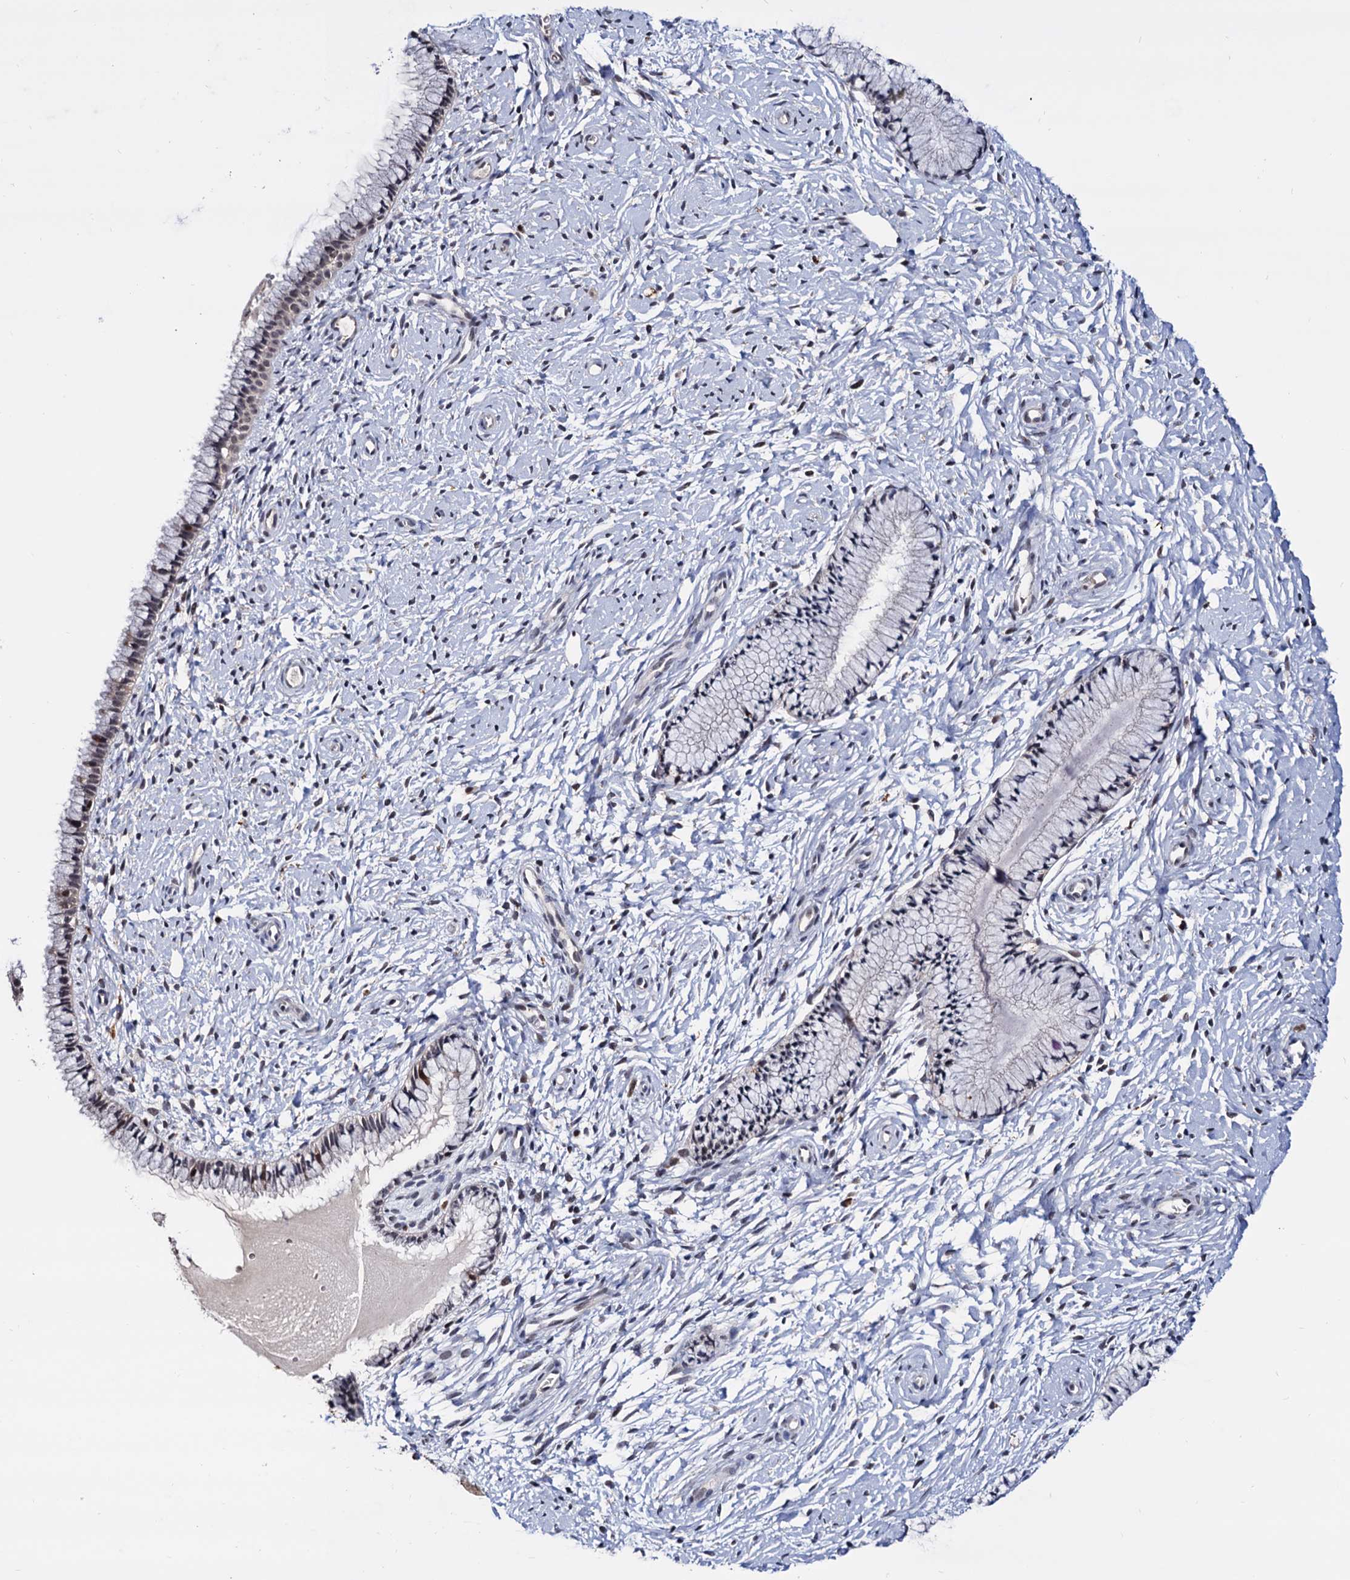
{"staining": {"intensity": "negative", "quantity": "none", "location": "none"}, "tissue": "cervix", "cell_type": "Glandular cells", "image_type": "normal", "snomed": [{"axis": "morphology", "description": "Normal tissue, NOS"}, {"axis": "topography", "description": "Cervix"}], "caption": "Benign cervix was stained to show a protein in brown. There is no significant staining in glandular cells.", "gene": "RNASEH2B", "patient": {"sex": "female", "age": 33}}